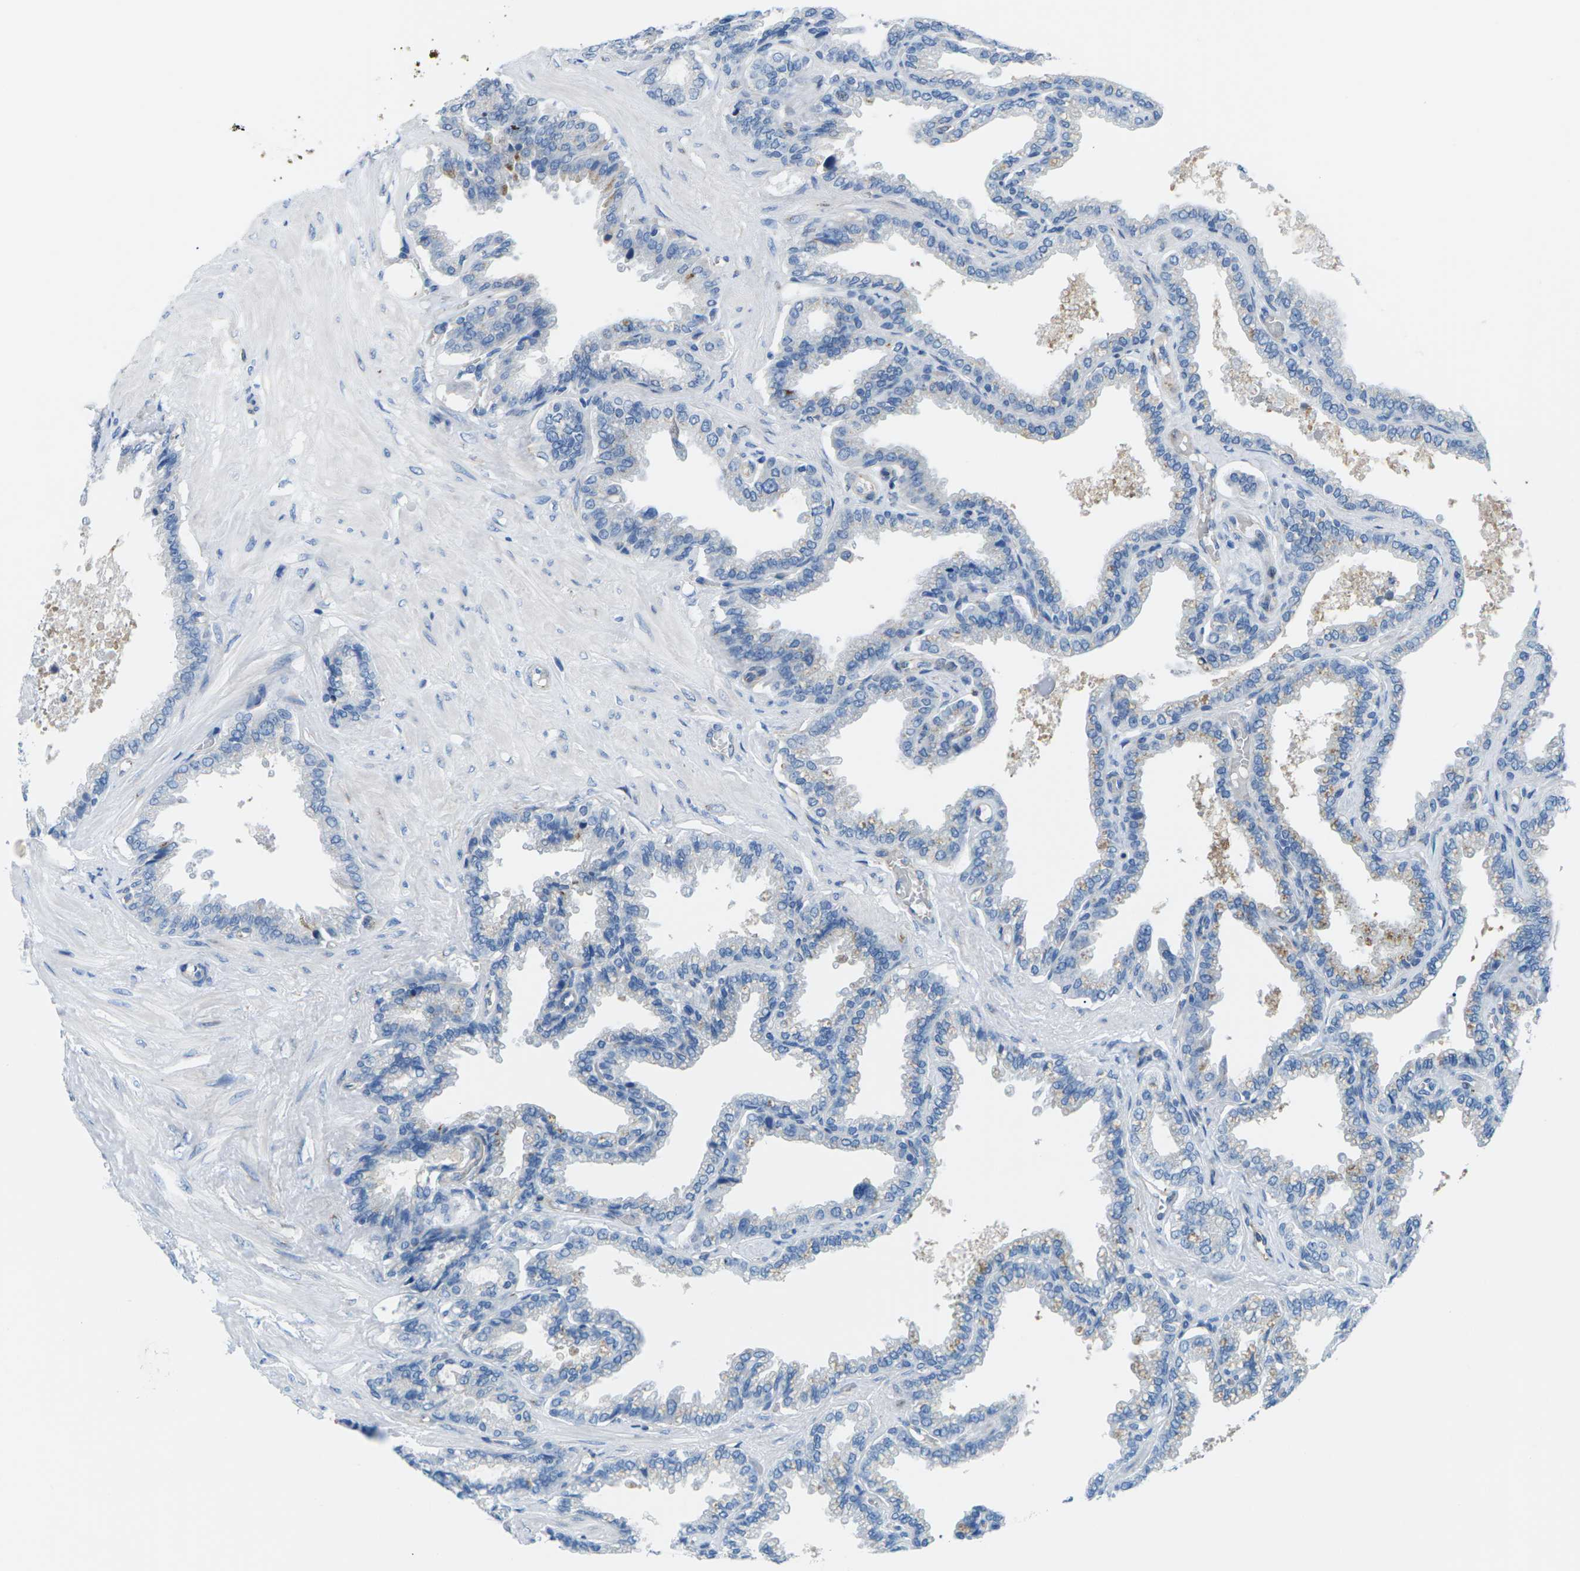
{"staining": {"intensity": "moderate", "quantity": "<25%", "location": "cytoplasmic/membranous"}, "tissue": "seminal vesicle", "cell_type": "Glandular cells", "image_type": "normal", "snomed": [{"axis": "morphology", "description": "Normal tissue, NOS"}, {"axis": "topography", "description": "Seminal veicle"}], "caption": "Immunohistochemical staining of unremarkable human seminal vesicle shows low levels of moderate cytoplasmic/membranous staining in approximately <25% of glandular cells.", "gene": "SYNGR2", "patient": {"sex": "male", "age": 46}}